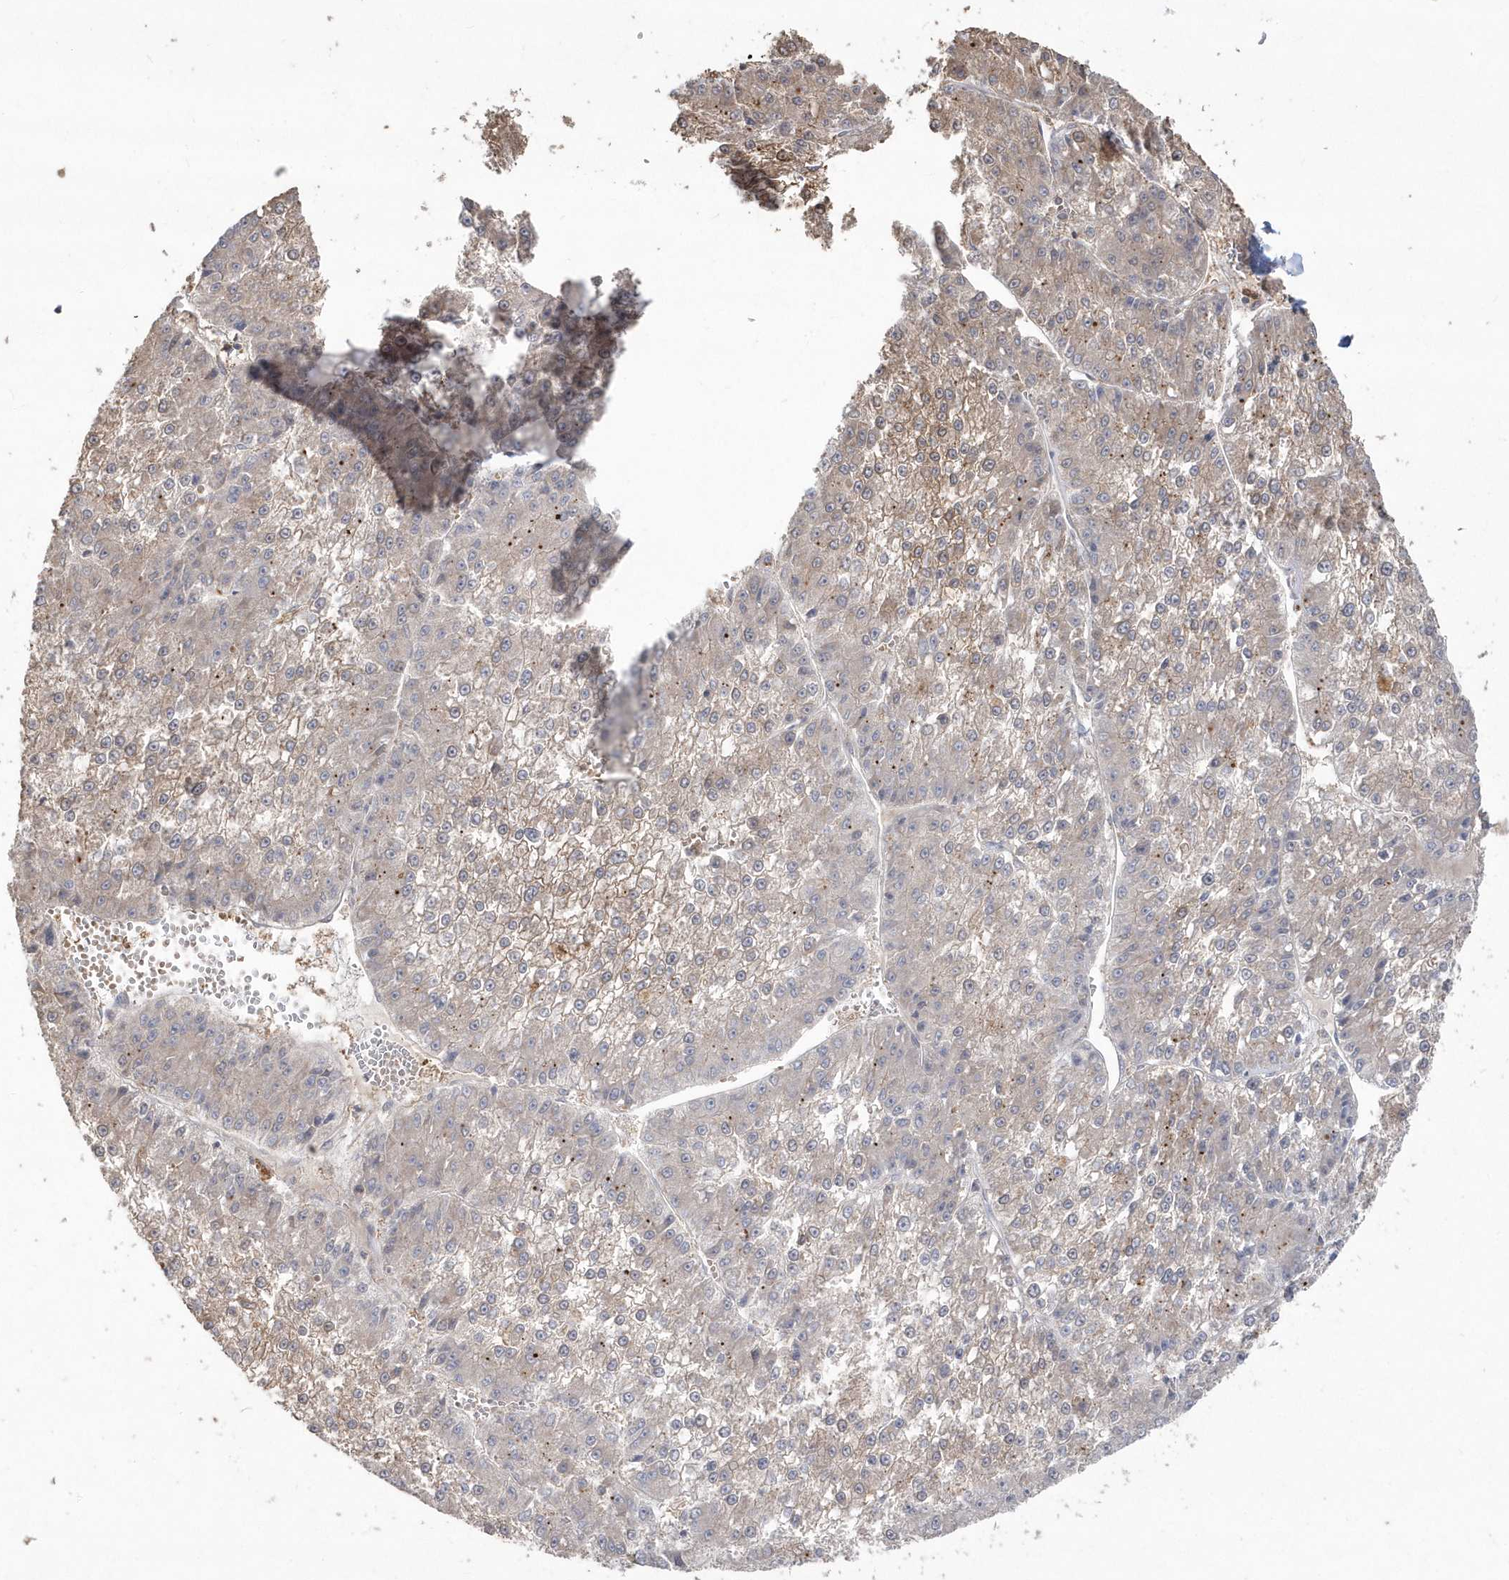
{"staining": {"intensity": "weak", "quantity": "<25%", "location": "cytoplasmic/membranous"}, "tissue": "liver cancer", "cell_type": "Tumor cells", "image_type": "cancer", "snomed": [{"axis": "morphology", "description": "Carcinoma, Hepatocellular, NOS"}, {"axis": "topography", "description": "Liver"}], "caption": "This is an immunohistochemistry micrograph of hepatocellular carcinoma (liver). There is no expression in tumor cells.", "gene": "GEMIN6", "patient": {"sex": "female", "age": 73}}